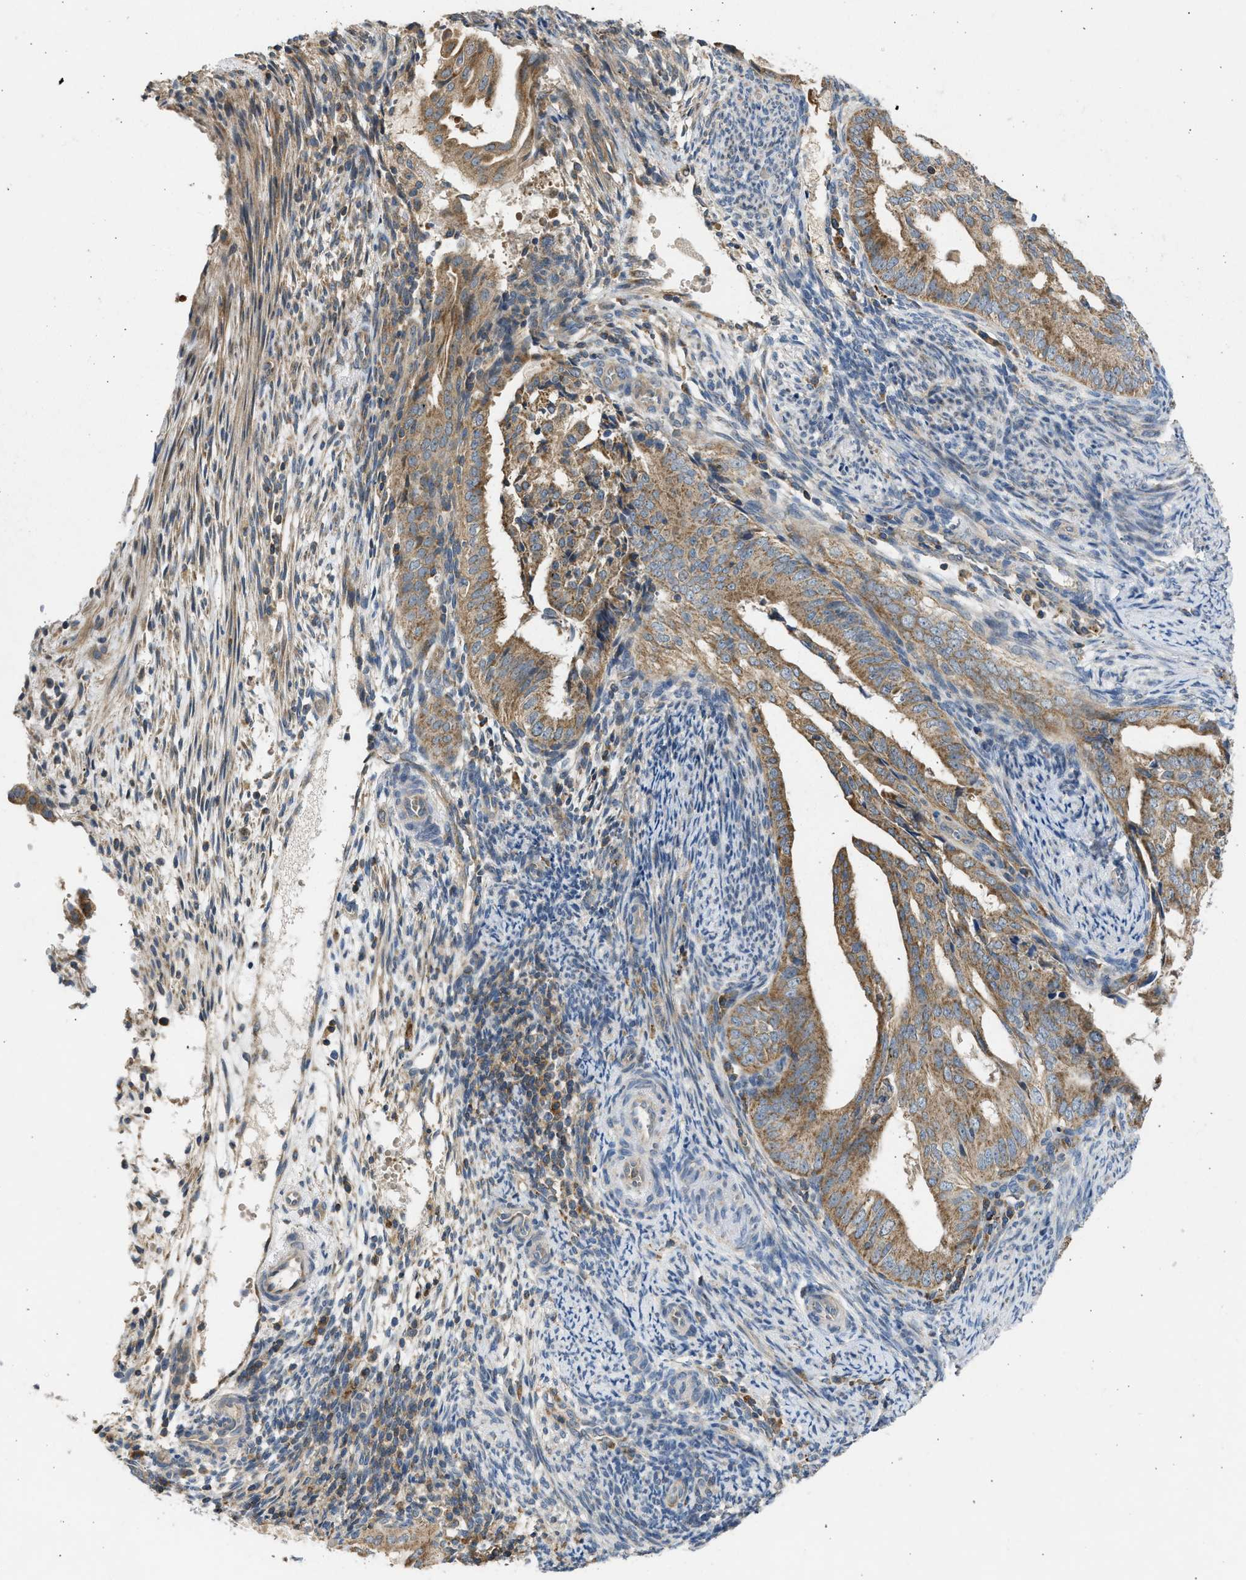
{"staining": {"intensity": "moderate", "quantity": ">75%", "location": "cytoplasmic/membranous"}, "tissue": "endometrial cancer", "cell_type": "Tumor cells", "image_type": "cancer", "snomed": [{"axis": "morphology", "description": "Adenocarcinoma, NOS"}, {"axis": "topography", "description": "Endometrium"}], "caption": "This micrograph displays endometrial adenocarcinoma stained with immunohistochemistry (IHC) to label a protein in brown. The cytoplasmic/membranous of tumor cells show moderate positivity for the protein. Nuclei are counter-stained blue.", "gene": "CYP1A1", "patient": {"sex": "female", "age": 58}}